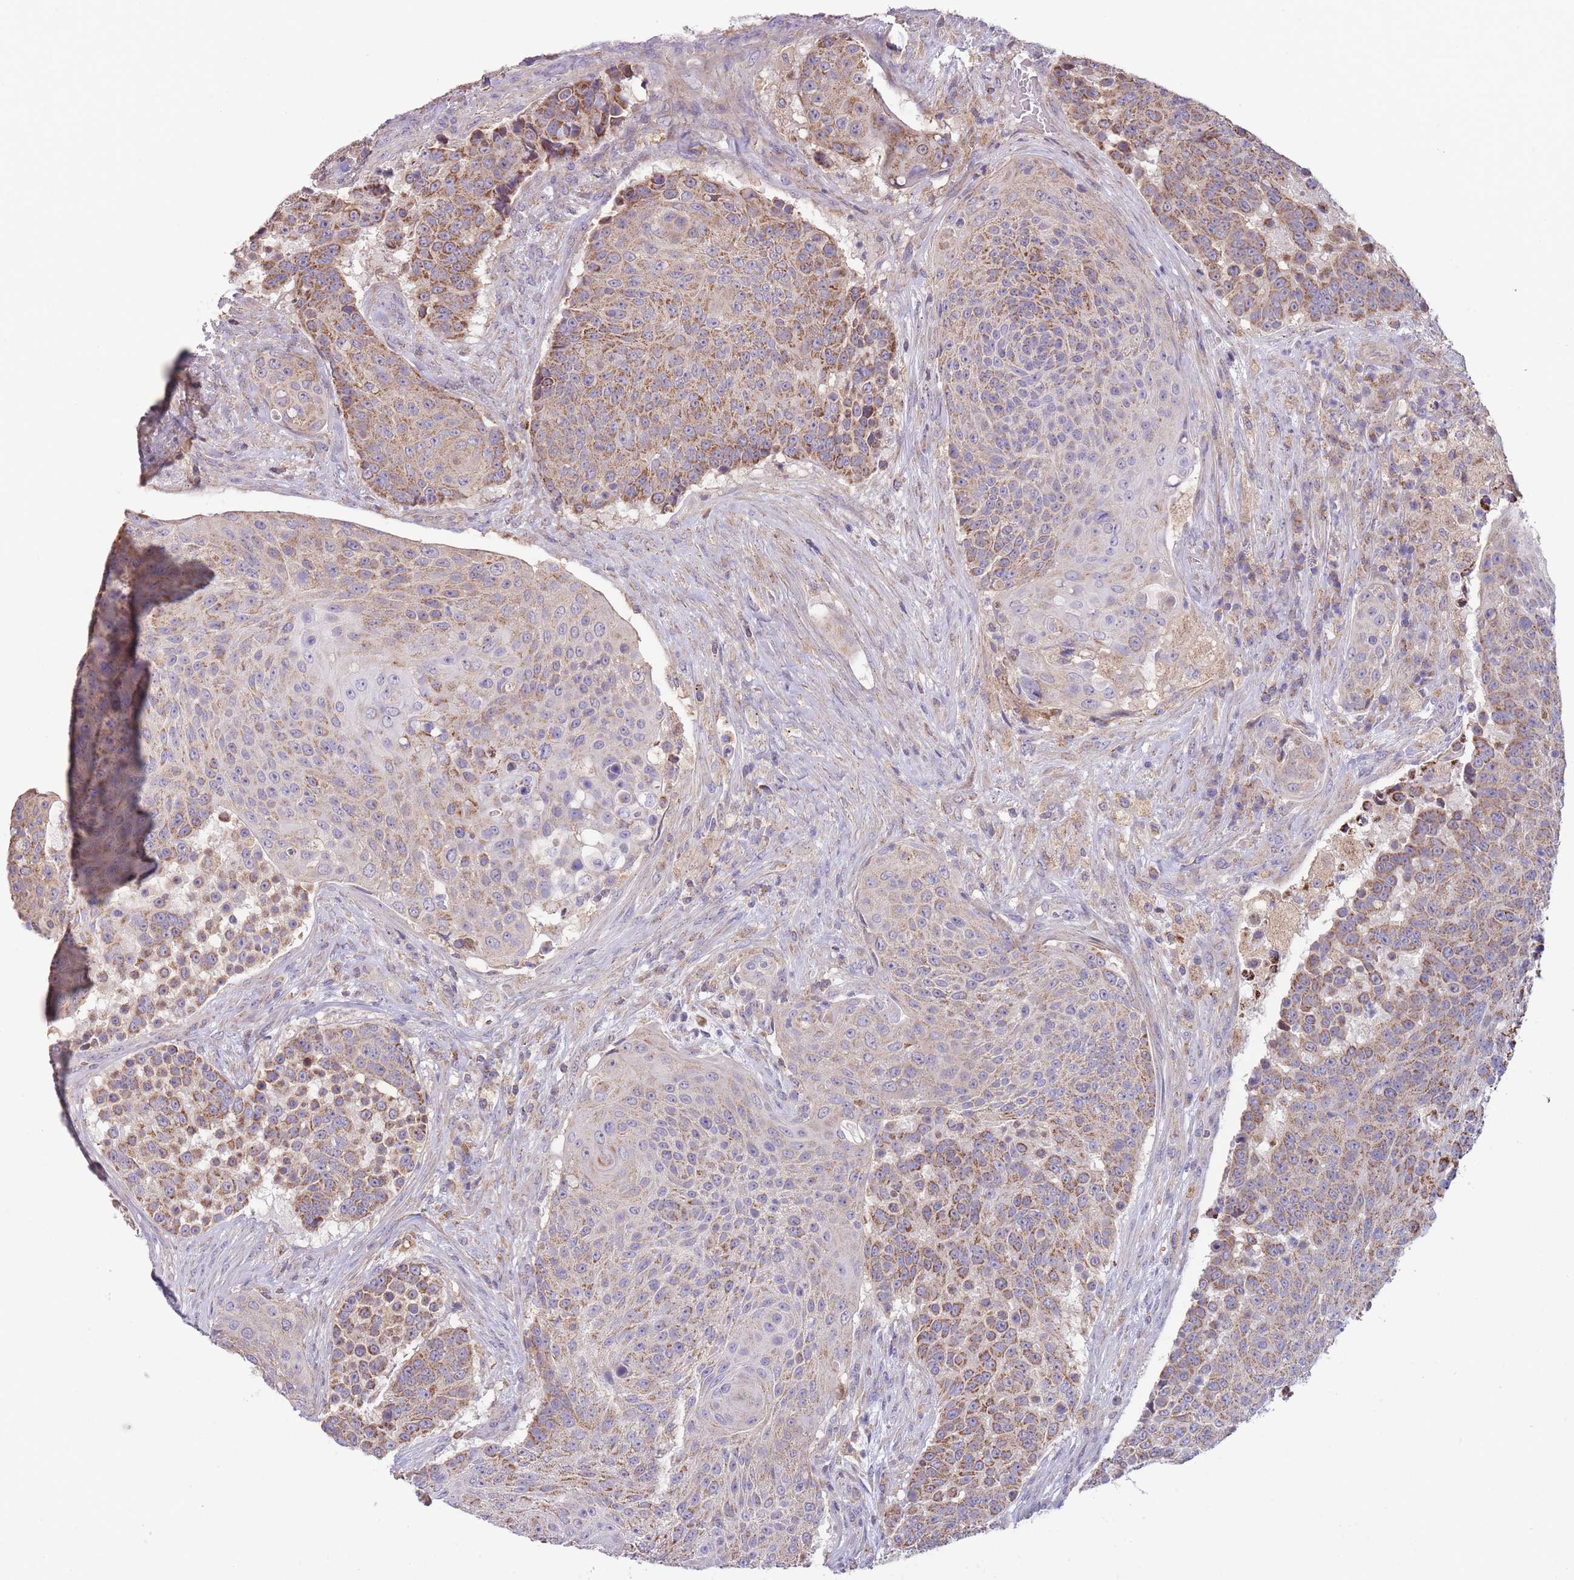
{"staining": {"intensity": "moderate", "quantity": ">75%", "location": "cytoplasmic/membranous"}, "tissue": "urothelial cancer", "cell_type": "Tumor cells", "image_type": "cancer", "snomed": [{"axis": "morphology", "description": "Urothelial carcinoma, High grade"}, {"axis": "topography", "description": "Urinary bladder"}], "caption": "Human high-grade urothelial carcinoma stained with a brown dye shows moderate cytoplasmic/membranous positive expression in about >75% of tumor cells.", "gene": "SLC25A42", "patient": {"sex": "female", "age": 63}}